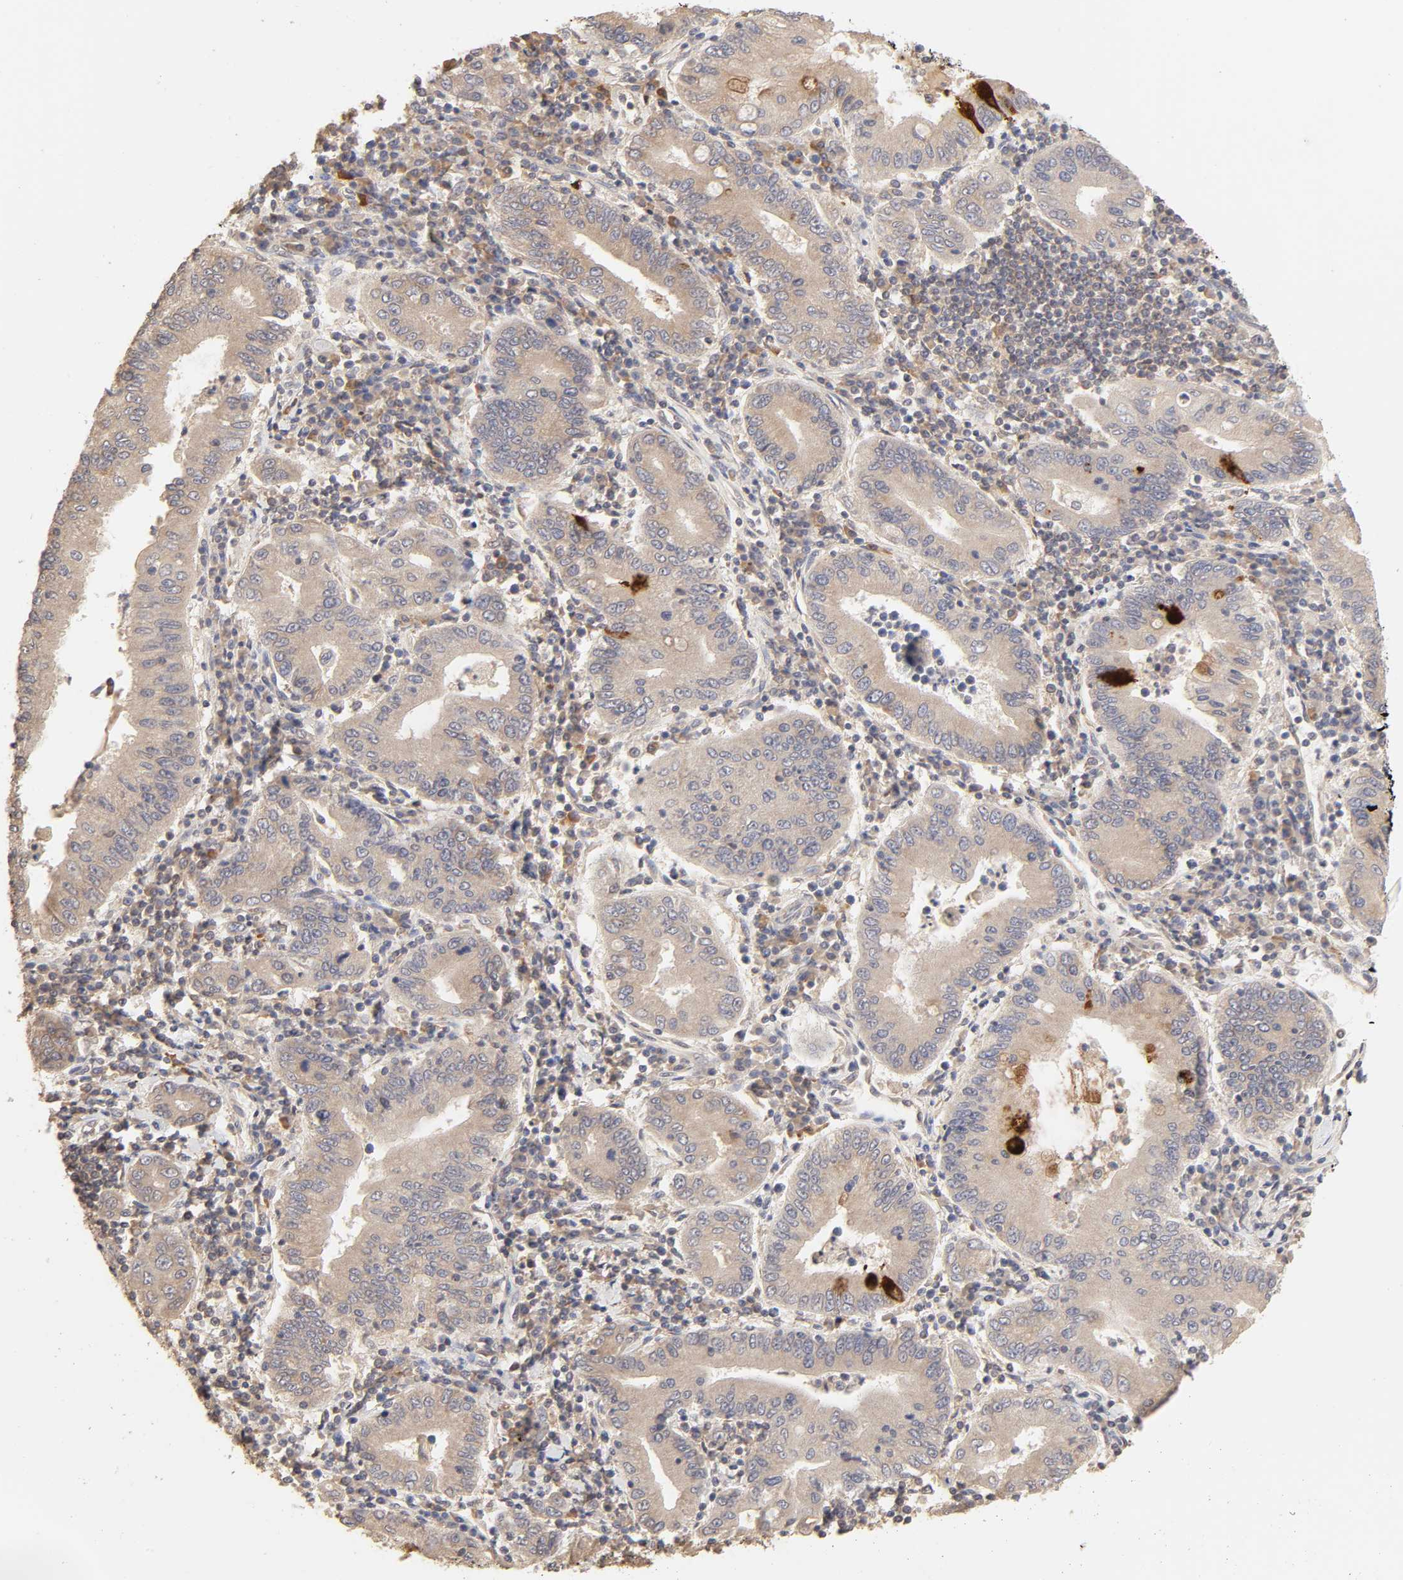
{"staining": {"intensity": "strong", "quantity": "<25%", "location": "cytoplasmic/membranous"}, "tissue": "stomach cancer", "cell_type": "Tumor cells", "image_type": "cancer", "snomed": [{"axis": "morphology", "description": "Normal tissue, NOS"}, {"axis": "morphology", "description": "Adenocarcinoma, NOS"}, {"axis": "topography", "description": "Esophagus"}, {"axis": "topography", "description": "Stomach, upper"}, {"axis": "topography", "description": "Peripheral nerve tissue"}], "caption": "An image of stomach adenocarcinoma stained for a protein reveals strong cytoplasmic/membranous brown staining in tumor cells.", "gene": "AP1G2", "patient": {"sex": "male", "age": 62}}